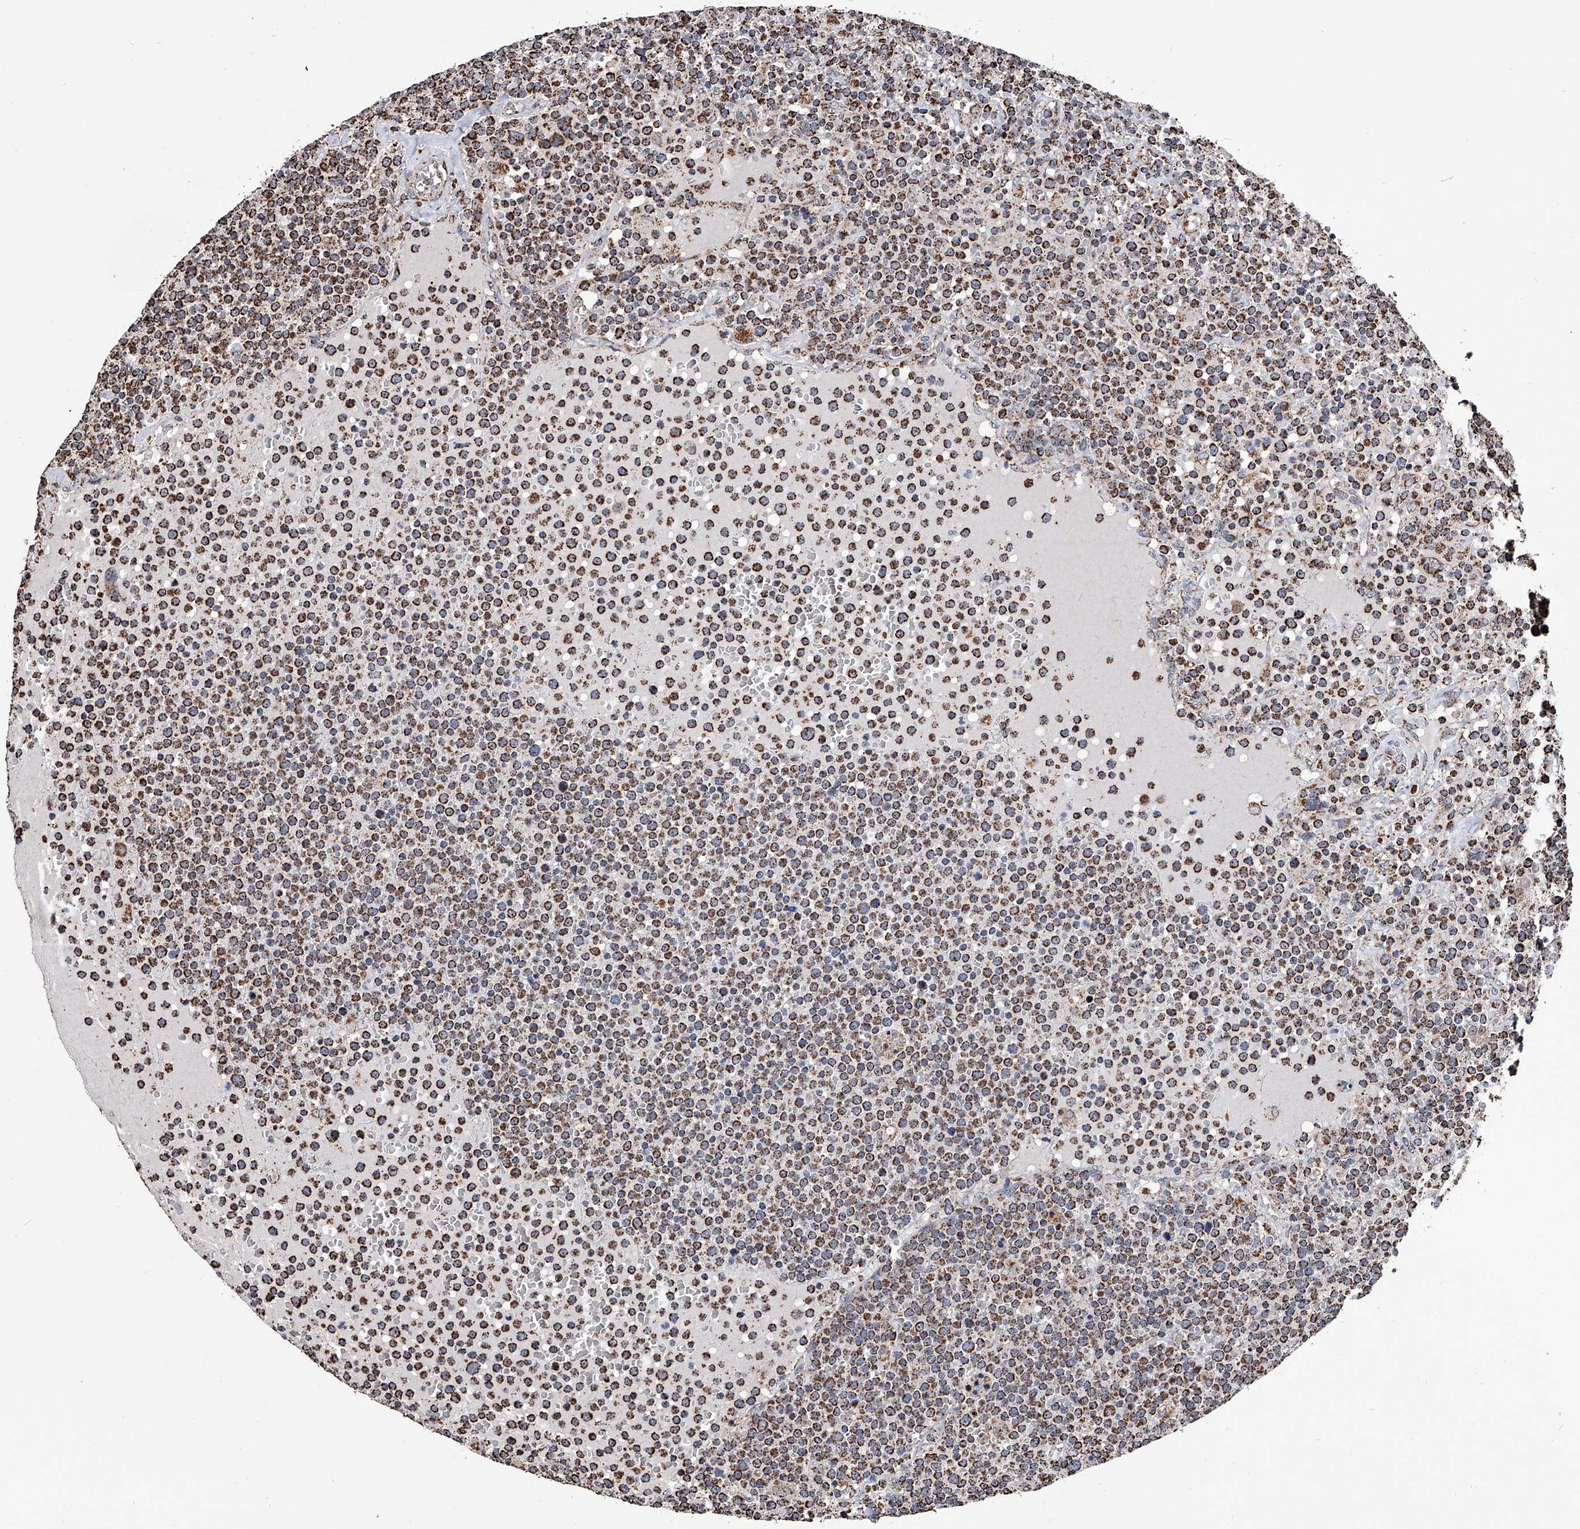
{"staining": {"intensity": "strong", "quantity": ">75%", "location": "cytoplasmic/membranous"}, "tissue": "lymphoma", "cell_type": "Tumor cells", "image_type": "cancer", "snomed": [{"axis": "morphology", "description": "Malignant lymphoma, non-Hodgkin's type, High grade"}, {"axis": "topography", "description": "Lymph node"}], "caption": "Brown immunohistochemical staining in human high-grade malignant lymphoma, non-Hodgkin's type exhibits strong cytoplasmic/membranous expression in approximately >75% of tumor cells. The protein of interest is stained brown, and the nuclei are stained in blue (DAB IHC with brightfield microscopy, high magnification).", "gene": "SMPDL3A", "patient": {"sex": "male", "age": 61}}